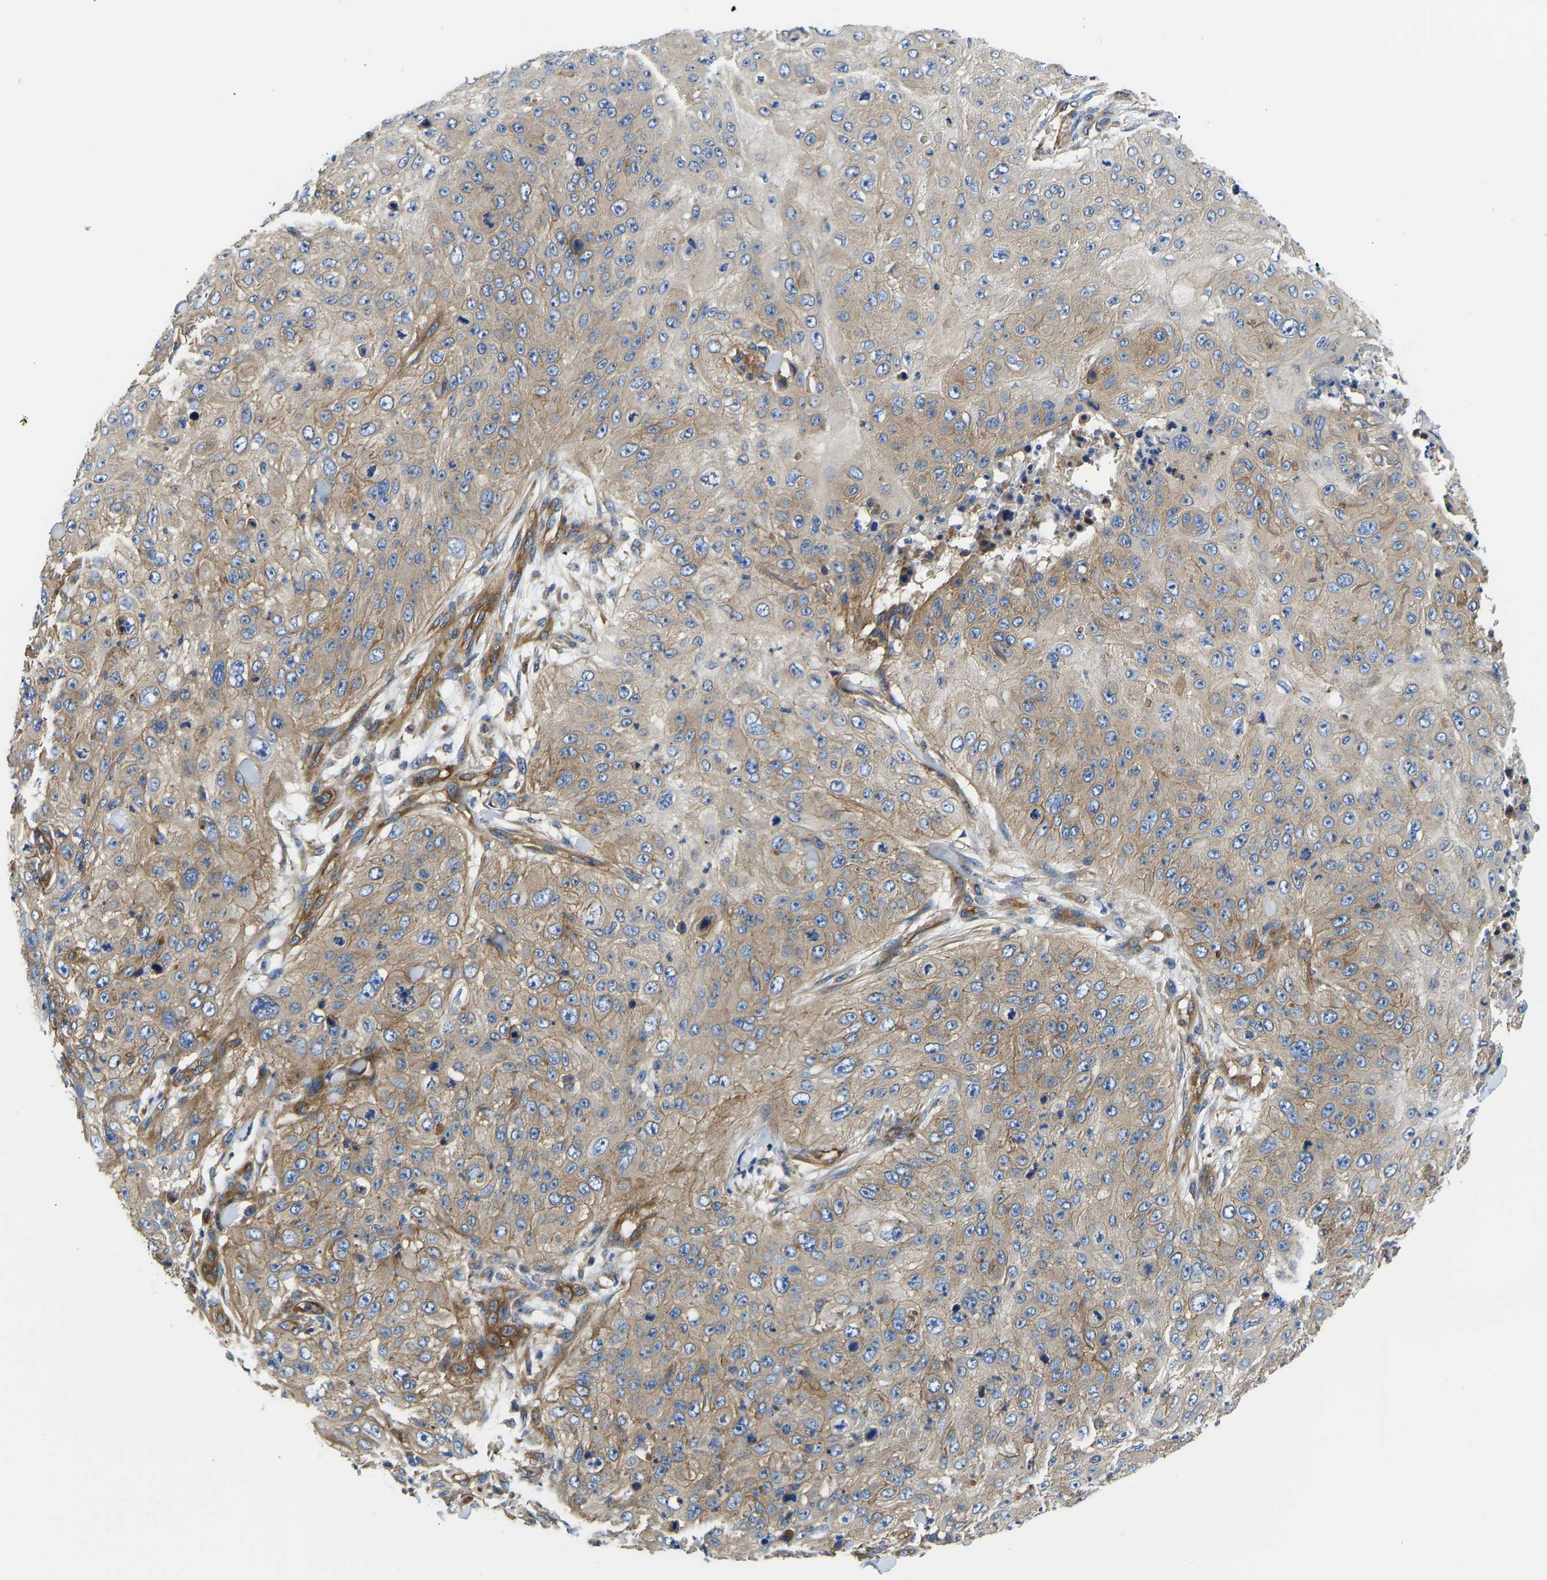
{"staining": {"intensity": "weak", "quantity": ">75%", "location": "cytoplasmic/membranous"}, "tissue": "skin cancer", "cell_type": "Tumor cells", "image_type": "cancer", "snomed": [{"axis": "morphology", "description": "Squamous cell carcinoma, NOS"}, {"axis": "topography", "description": "Skin"}], "caption": "Immunohistochemical staining of skin cancer (squamous cell carcinoma) reveals weak cytoplasmic/membranous protein staining in about >75% of tumor cells. (Brightfield microscopy of DAB IHC at high magnification).", "gene": "MYO1C", "patient": {"sex": "female", "age": 80}}